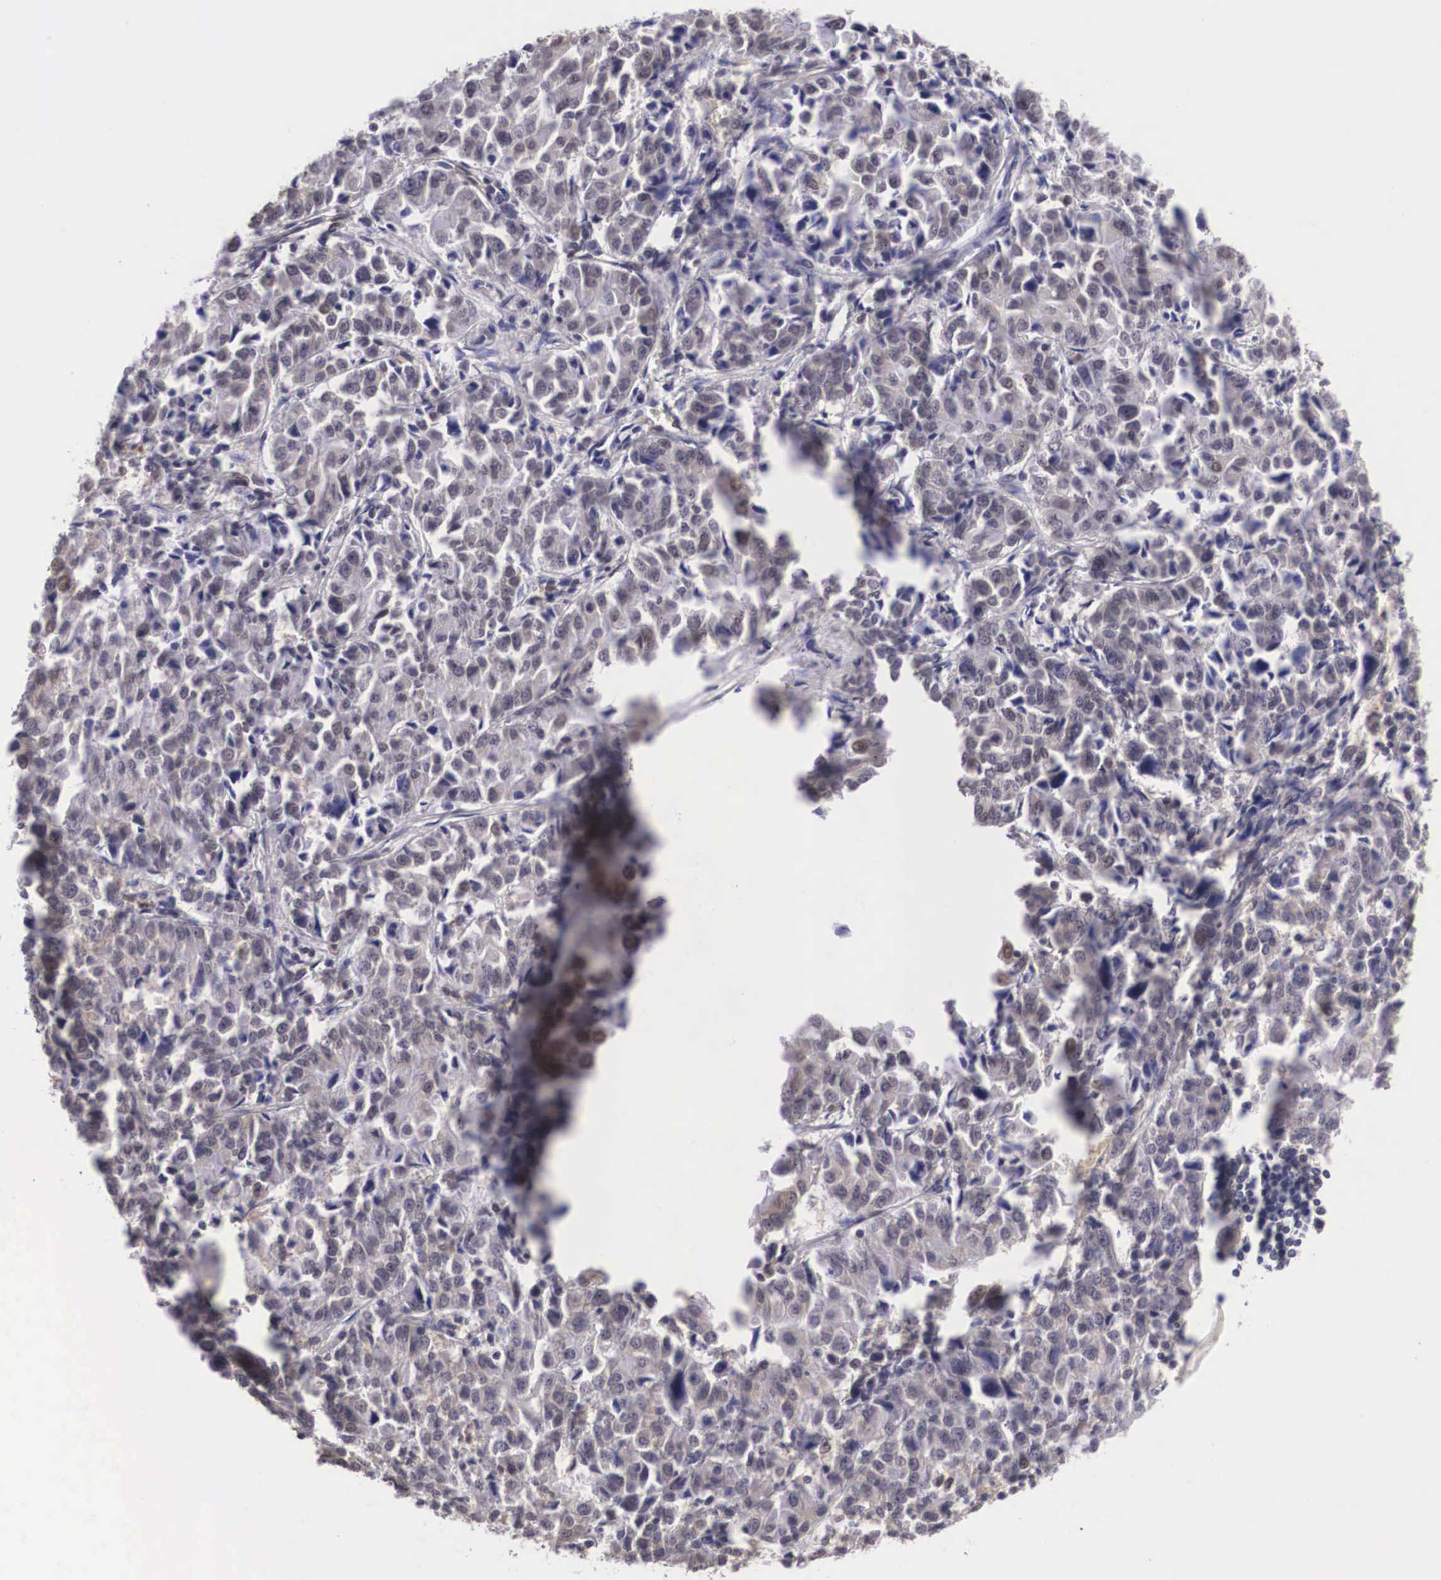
{"staining": {"intensity": "weak", "quantity": "<25%", "location": "cytoplasmic/membranous"}, "tissue": "pancreatic cancer", "cell_type": "Tumor cells", "image_type": "cancer", "snomed": [{"axis": "morphology", "description": "Adenocarcinoma, NOS"}, {"axis": "topography", "description": "Pancreas"}], "caption": "The photomicrograph shows no staining of tumor cells in pancreatic cancer (adenocarcinoma). (DAB immunohistochemistry (IHC) visualized using brightfield microscopy, high magnification).", "gene": "OTX2", "patient": {"sex": "female", "age": 52}}